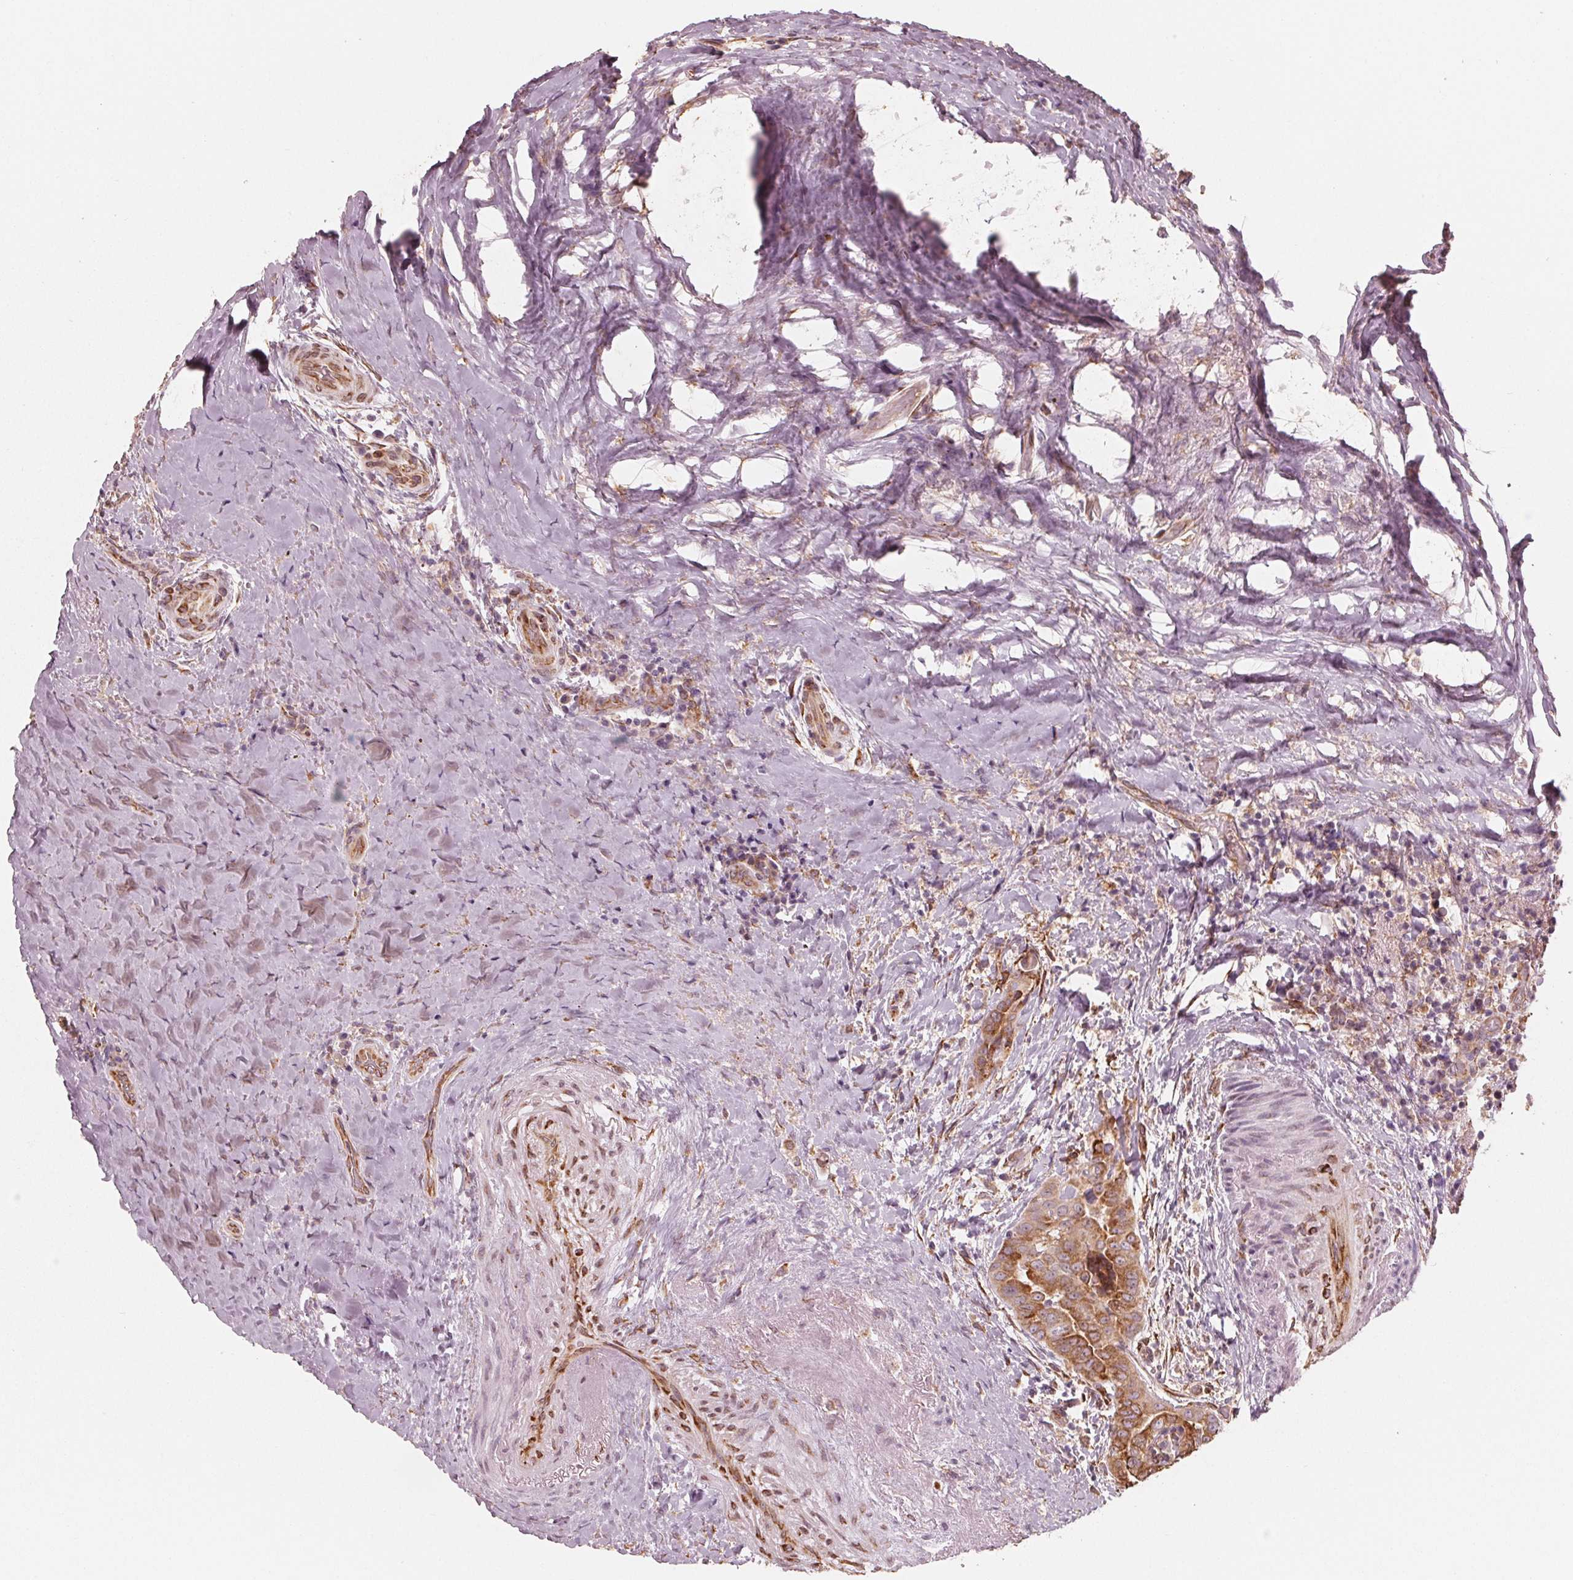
{"staining": {"intensity": "moderate", "quantity": ">75%", "location": "cytoplasmic/membranous"}, "tissue": "thyroid cancer", "cell_type": "Tumor cells", "image_type": "cancer", "snomed": [{"axis": "morphology", "description": "Papillary adenocarcinoma, NOS"}, {"axis": "morphology", "description": "Papillary adenoma metastatic"}, {"axis": "topography", "description": "Thyroid gland"}], "caption": "This micrograph reveals IHC staining of human thyroid cancer, with medium moderate cytoplasmic/membranous positivity in about >75% of tumor cells.", "gene": "IKBIP", "patient": {"sex": "female", "age": 50}}